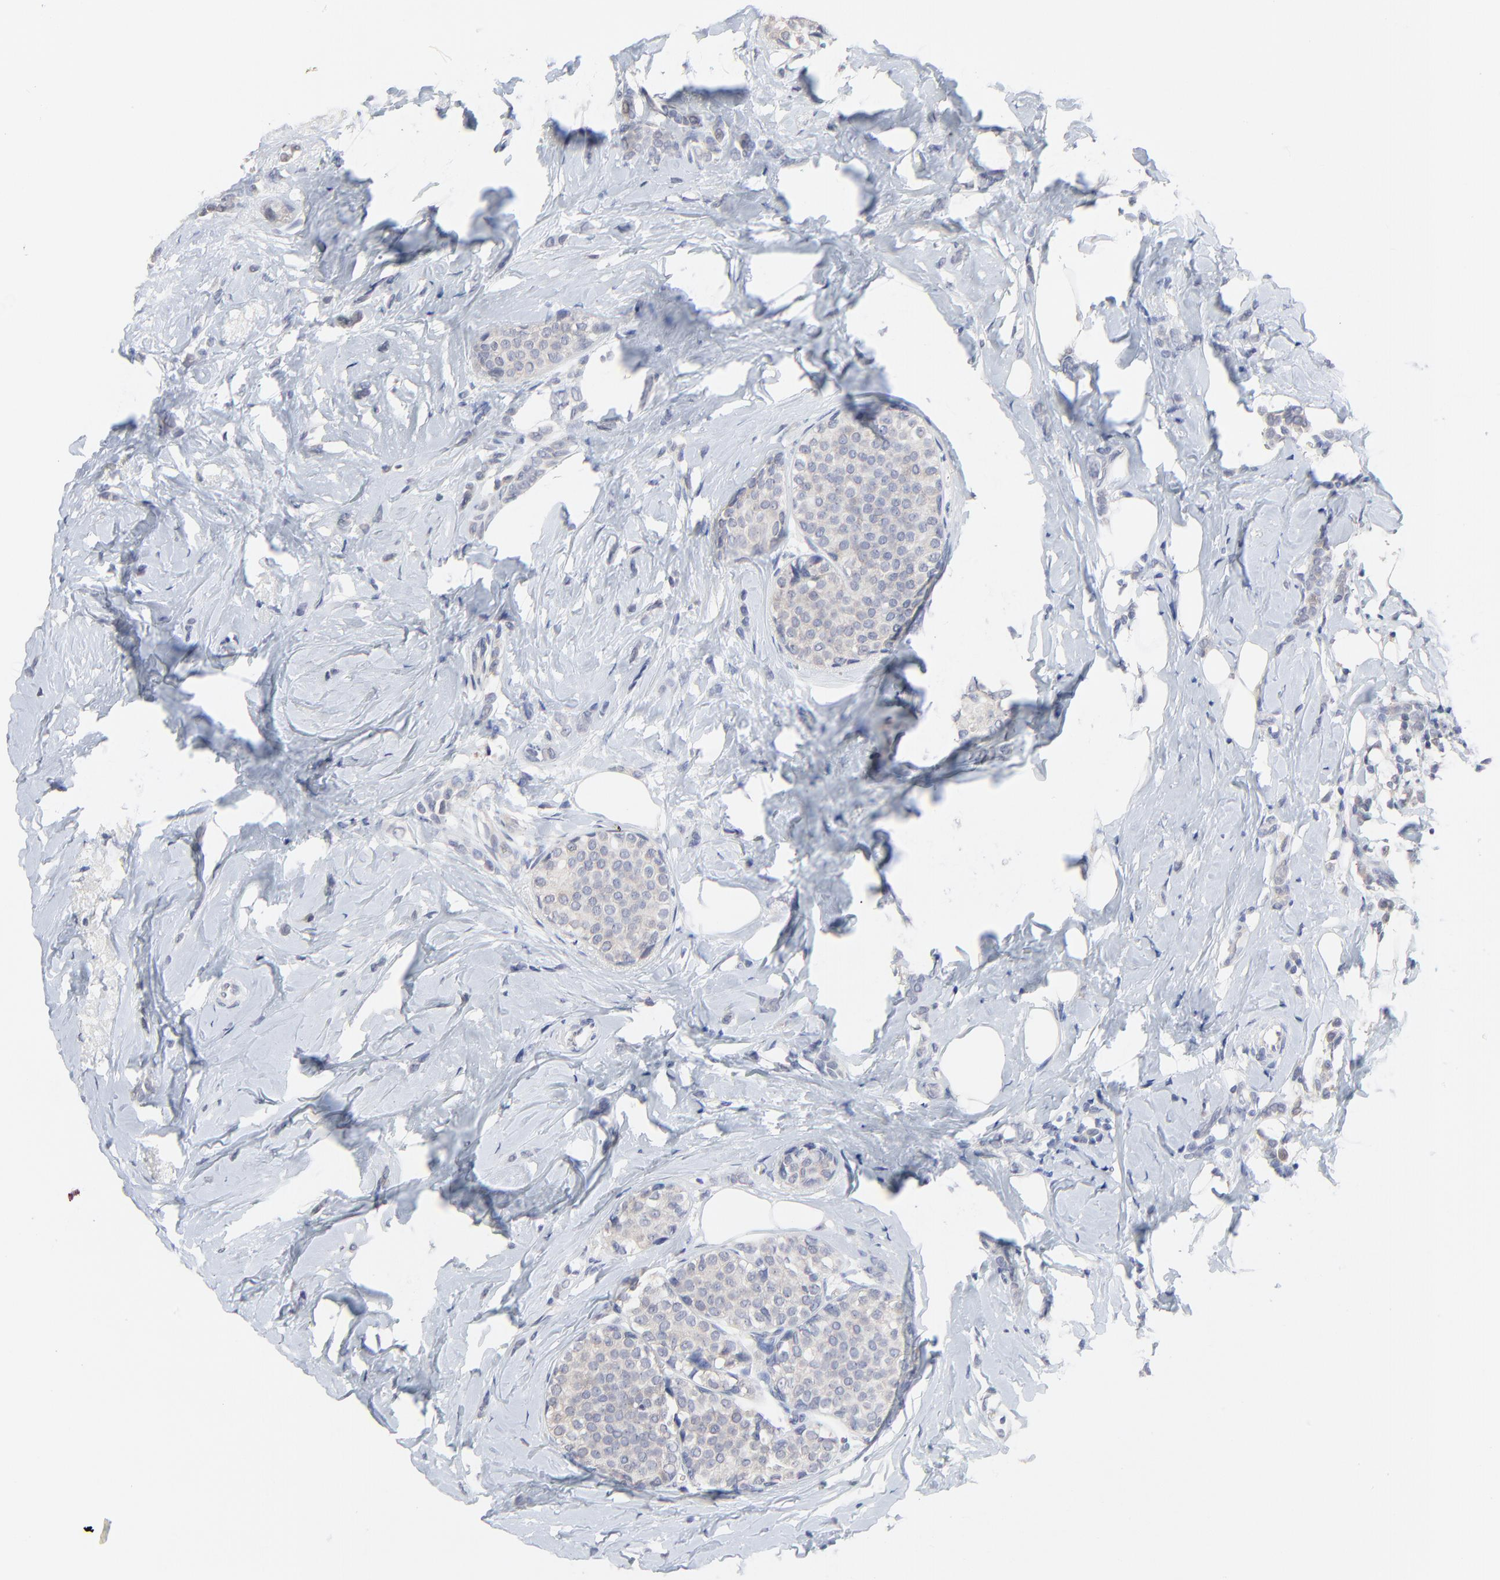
{"staining": {"intensity": "weak", "quantity": ">75%", "location": "cytoplasmic/membranous"}, "tissue": "breast cancer", "cell_type": "Tumor cells", "image_type": "cancer", "snomed": [{"axis": "morphology", "description": "Lobular carcinoma"}, {"axis": "topography", "description": "Breast"}], "caption": "This is an image of immunohistochemistry (IHC) staining of breast lobular carcinoma, which shows weak positivity in the cytoplasmic/membranous of tumor cells.", "gene": "FANCB", "patient": {"sex": "female", "age": 64}}